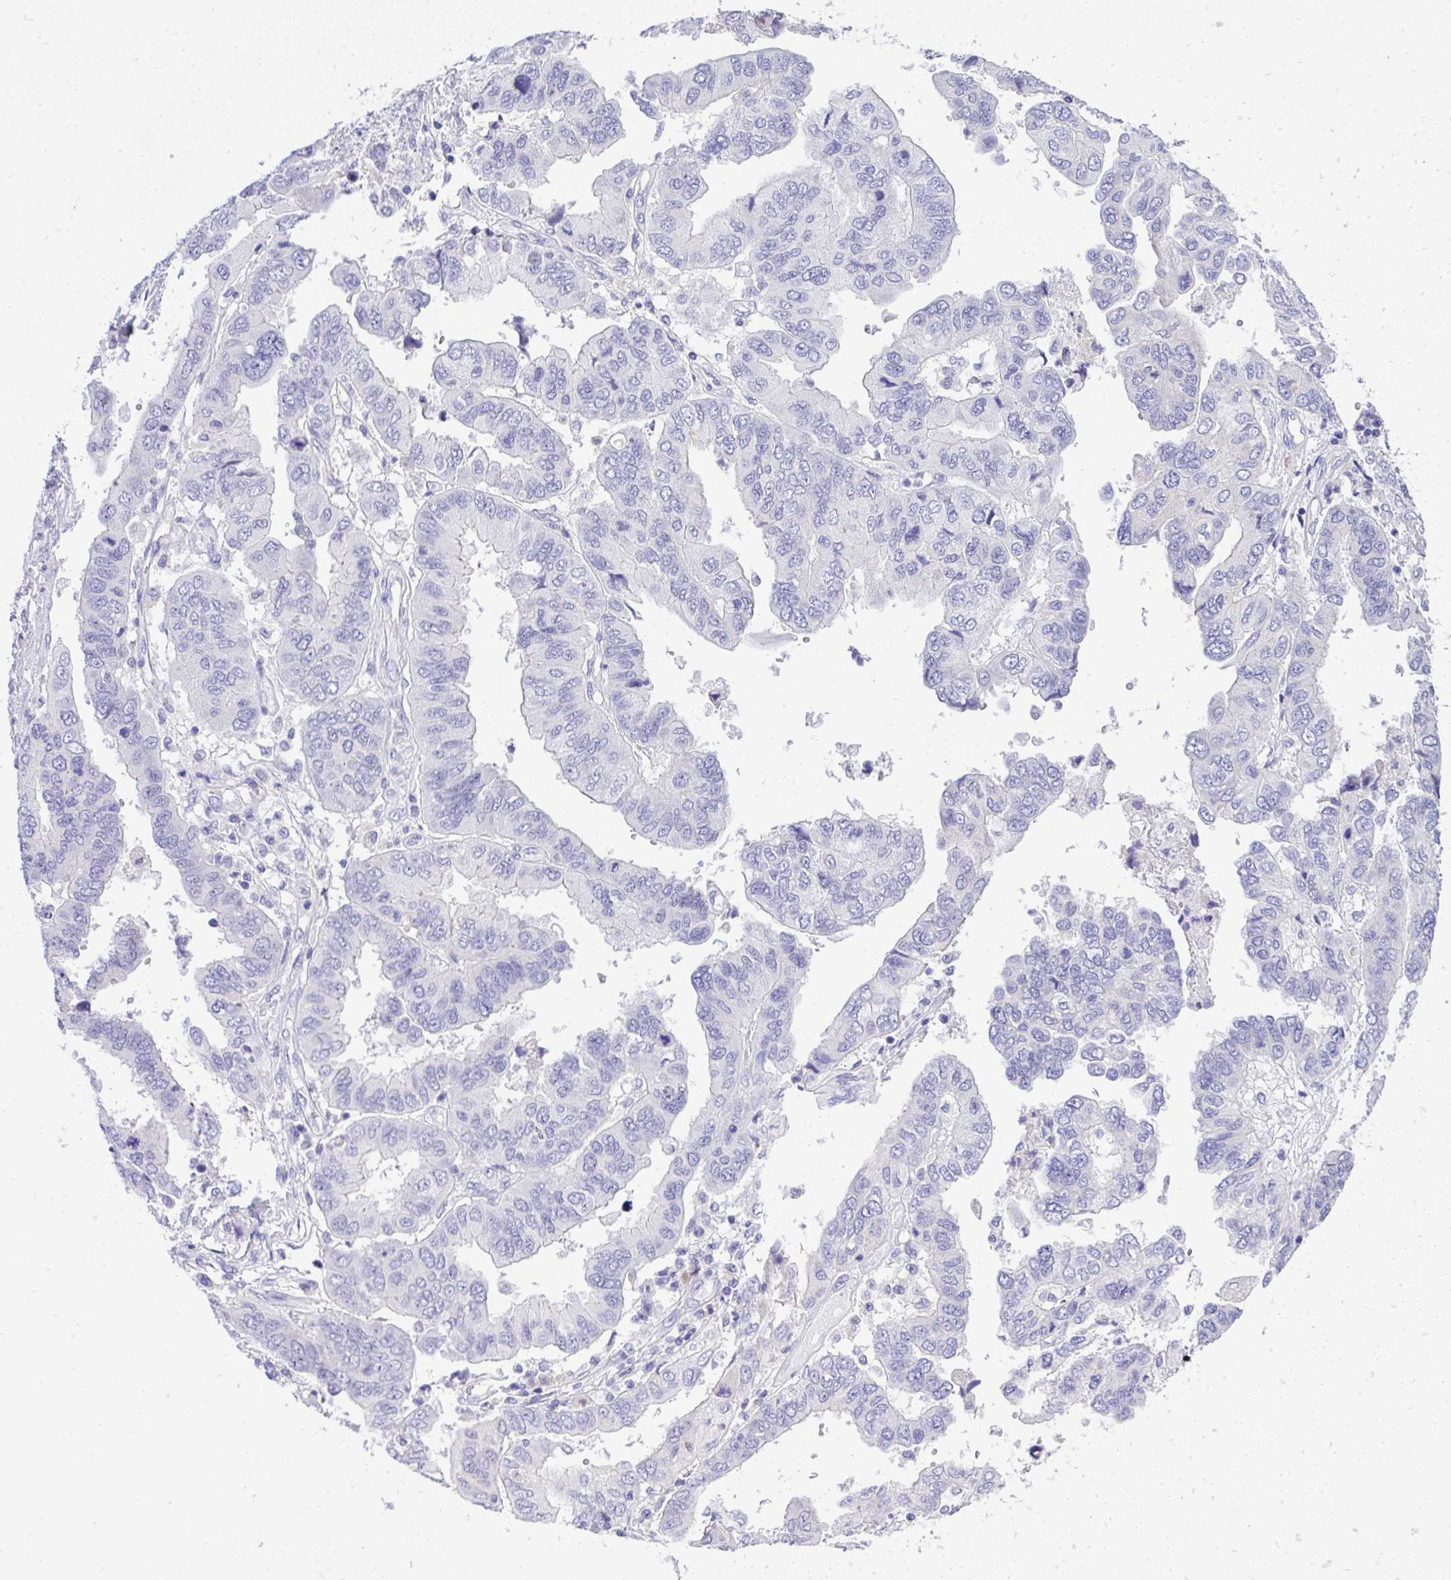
{"staining": {"intensity": "negative", "quantity": "none", "location": "none"}, "tissue": "ovarian cancer", "cell_type": "Tumor cells", "image_type": "cancer", "snomed": [{"axis": "morphology", "description": "Cystadenocarcinoma, serous, NOS"}, {"axis": "topography", "description": "Ovary"}], "caption": "IHC image of serous cystadenocarcinoma (ovarian) stained for a protein (brown), which demonstrates no positivity in tumor cells.", "gene": "ST6GALNAC3", "patient": {"sex": "female", "age": 79}}